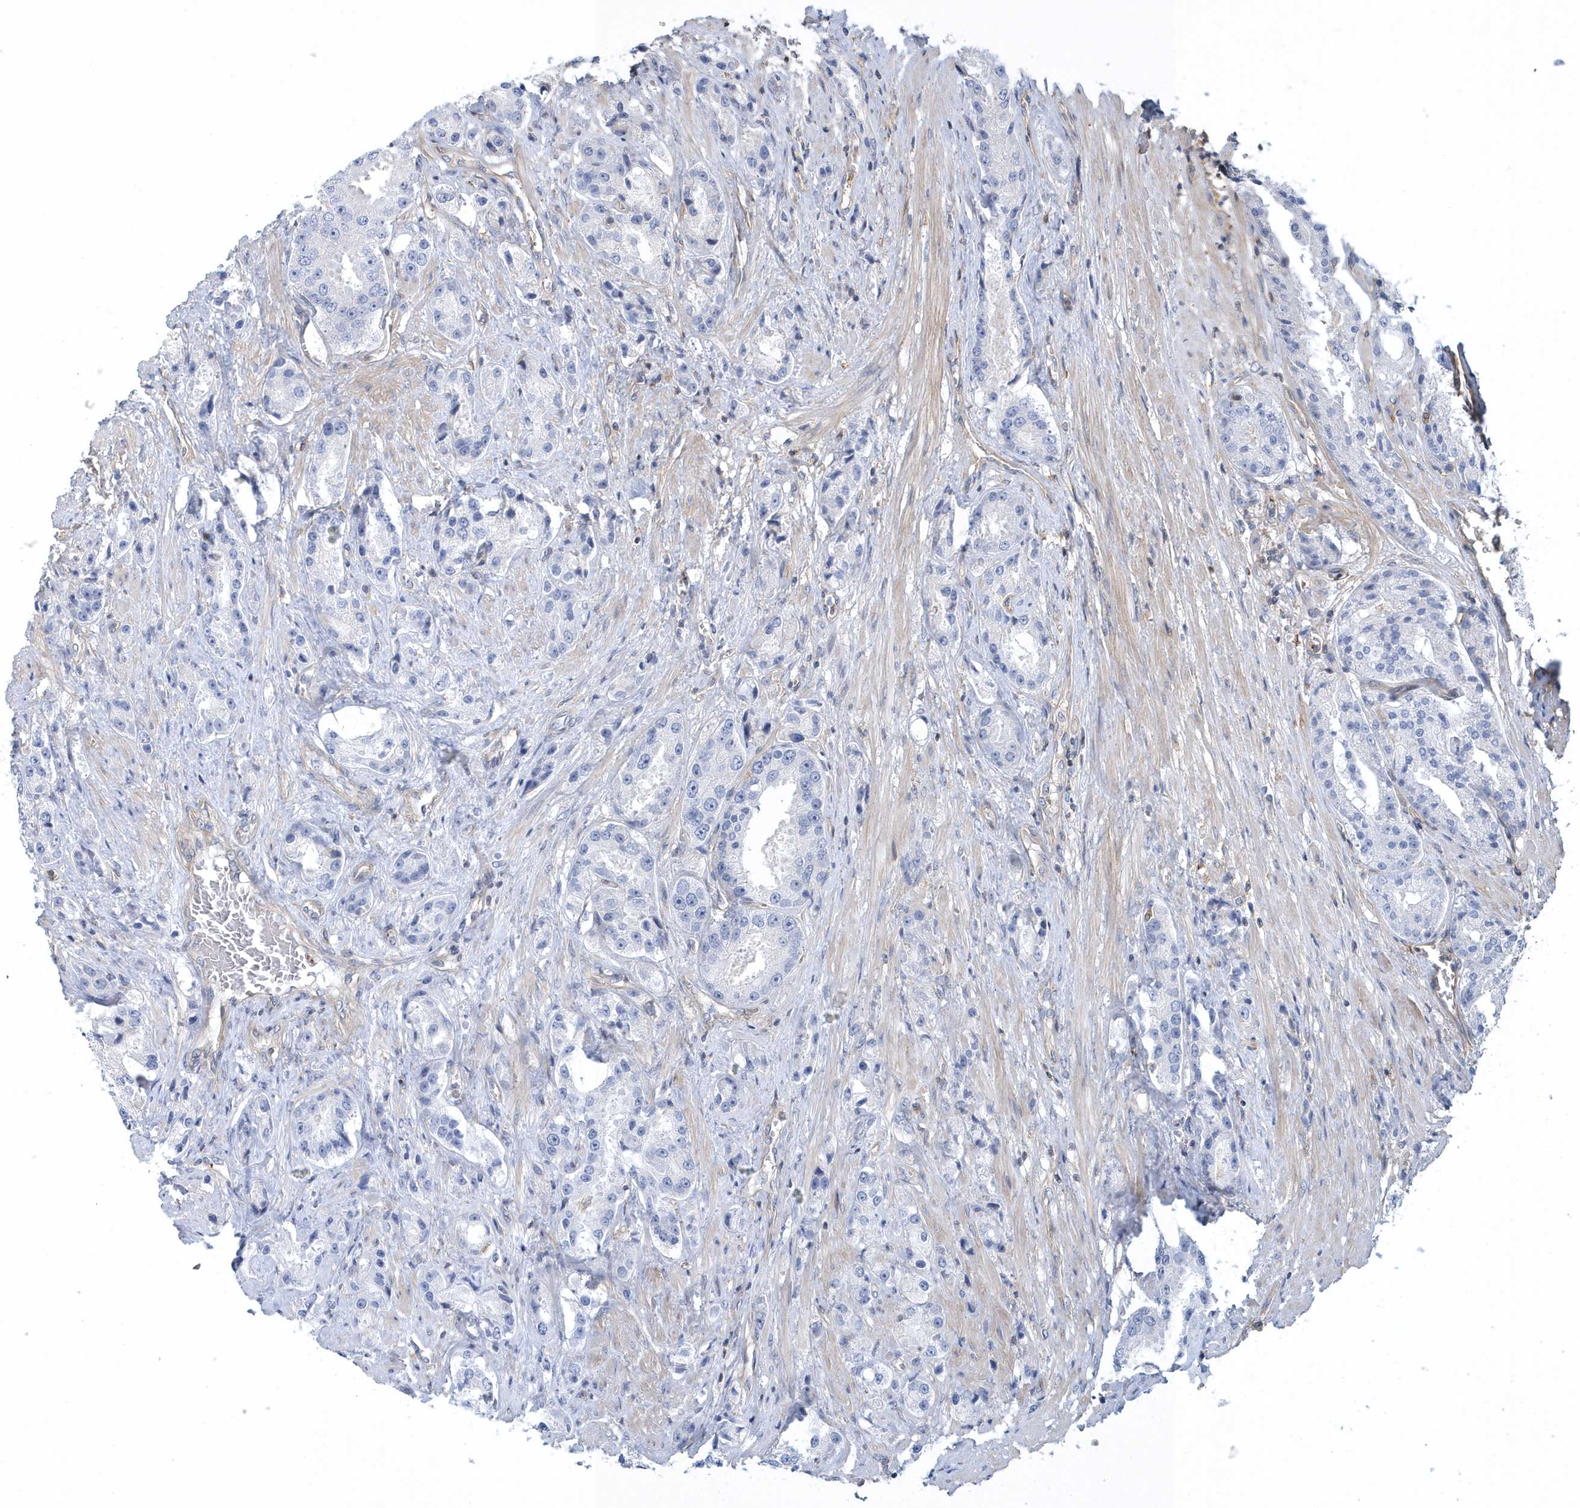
{"staining": {"intensity": "negative", "quantity": "none", "location": "none"}, "tissue": "prostate cancer", "cell_type": "Tumor cells", "image_type": "cancer", "snomed": [{"axis": "morphology", "description": "Adenocarcinoma, High grade"}, {"axis": "topography", "description": "Prostate"}], "caption": "Histopathology image shows no significant protein positivity in tumor cells of prostate high-grade adenocarcinoma. The staining was performed using DAB (3,3'-diaminobenzidine) to visualize the protein expression in brown, while the nuclei were stained in blue with hematoxylin (Magnification: 20x).", "gene": "ARAP2", "patient": {"sex": "male", "age": 60}}